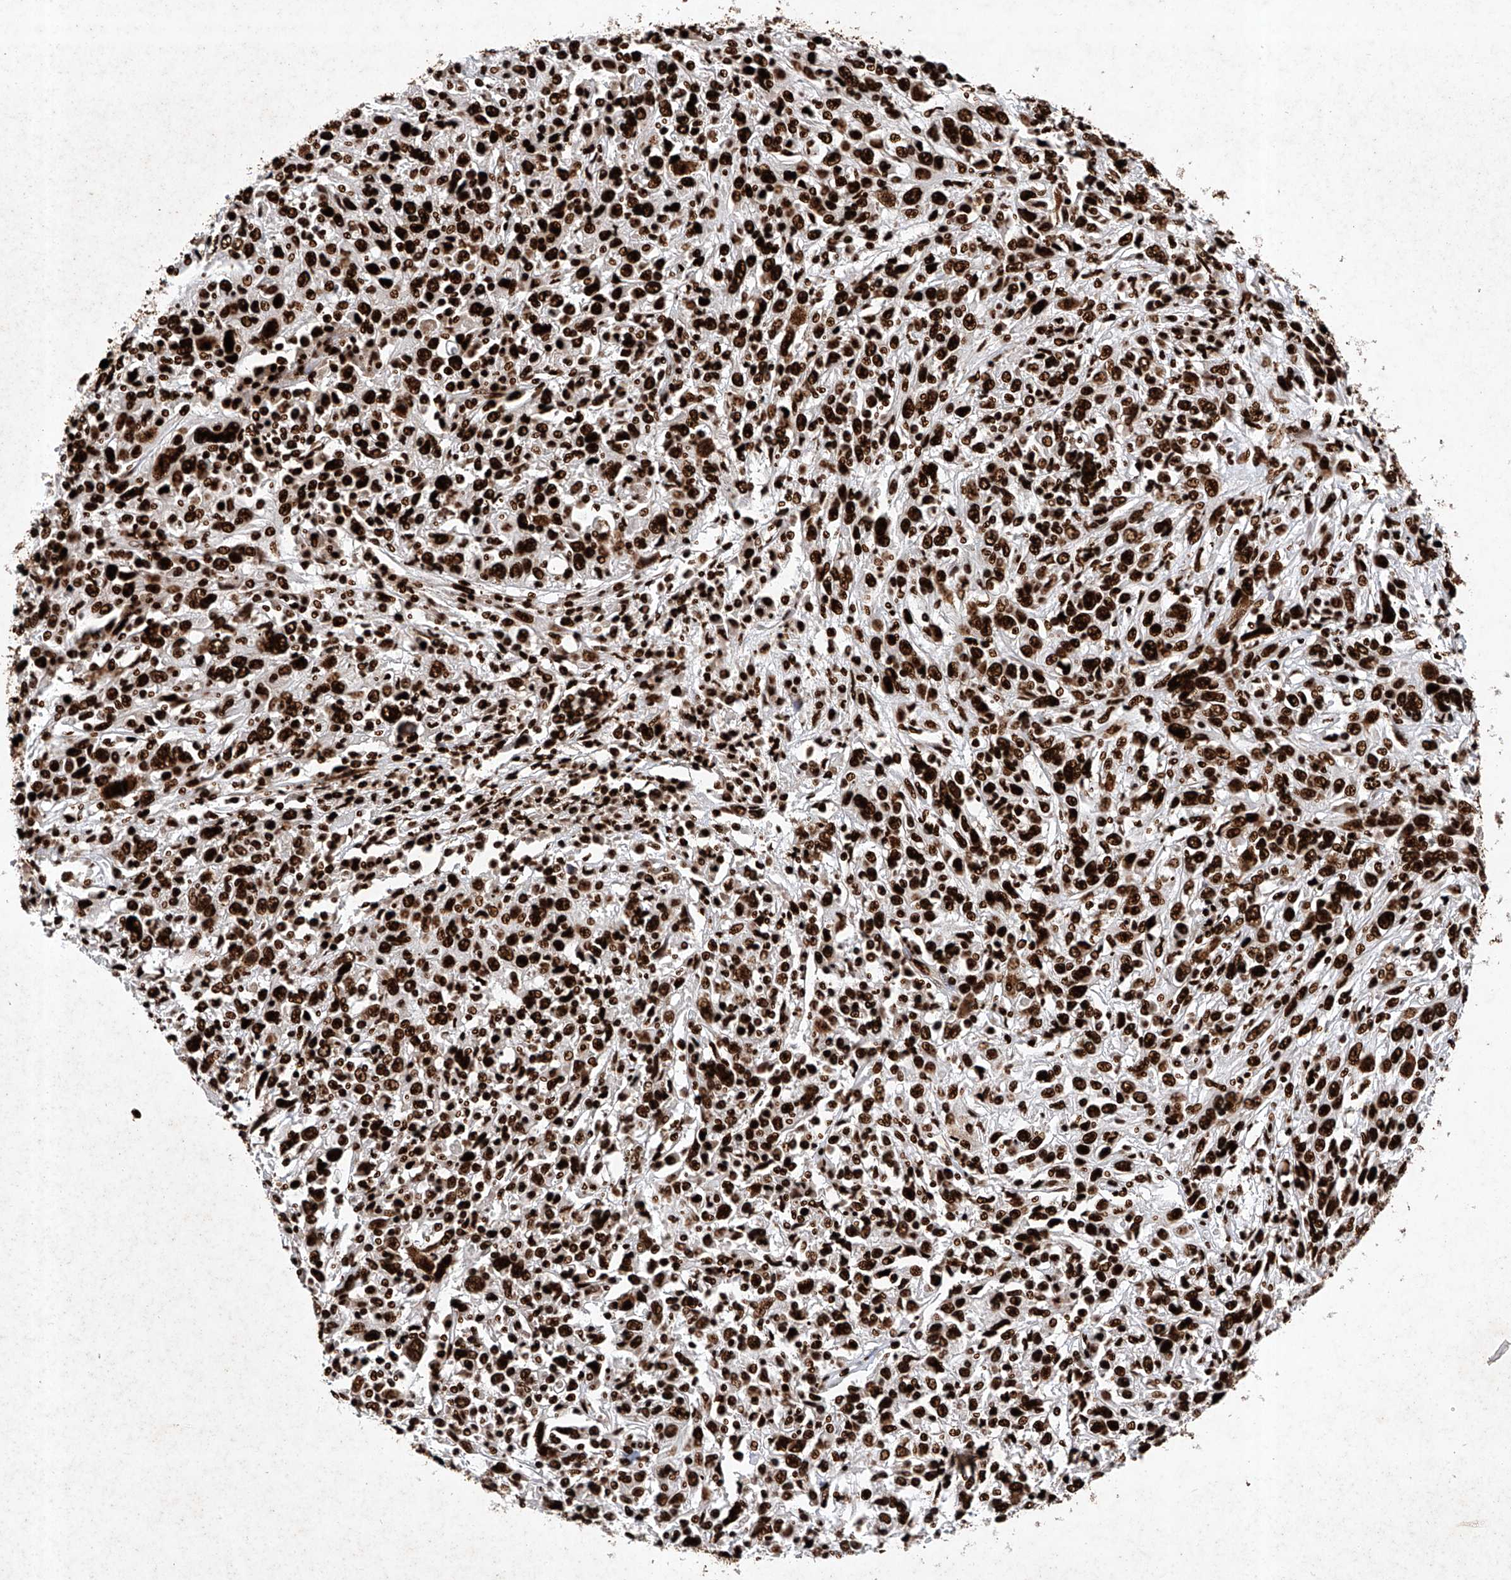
{"staining": {"intensity": "strong", "quantity": ">75%", "location": "nuclear"}, "tissue": "cervical cancer", "cell_type": "Tumor cells", "image_type": "cancer", "snomed": [{"axis": "morphology", "description": "Squamous cell carcinoma, NOS"}, {"axis": "topography", "description": "Cervix"}], "caption": "This image demonstrates immunohistochemistry staining of human cervical squamous cell carcinoma, with high strong nuclear positivity in approximately >75% of tumor cells.", "gene": "SRSF6", "patient": {"sex": "female", "age": 46}}